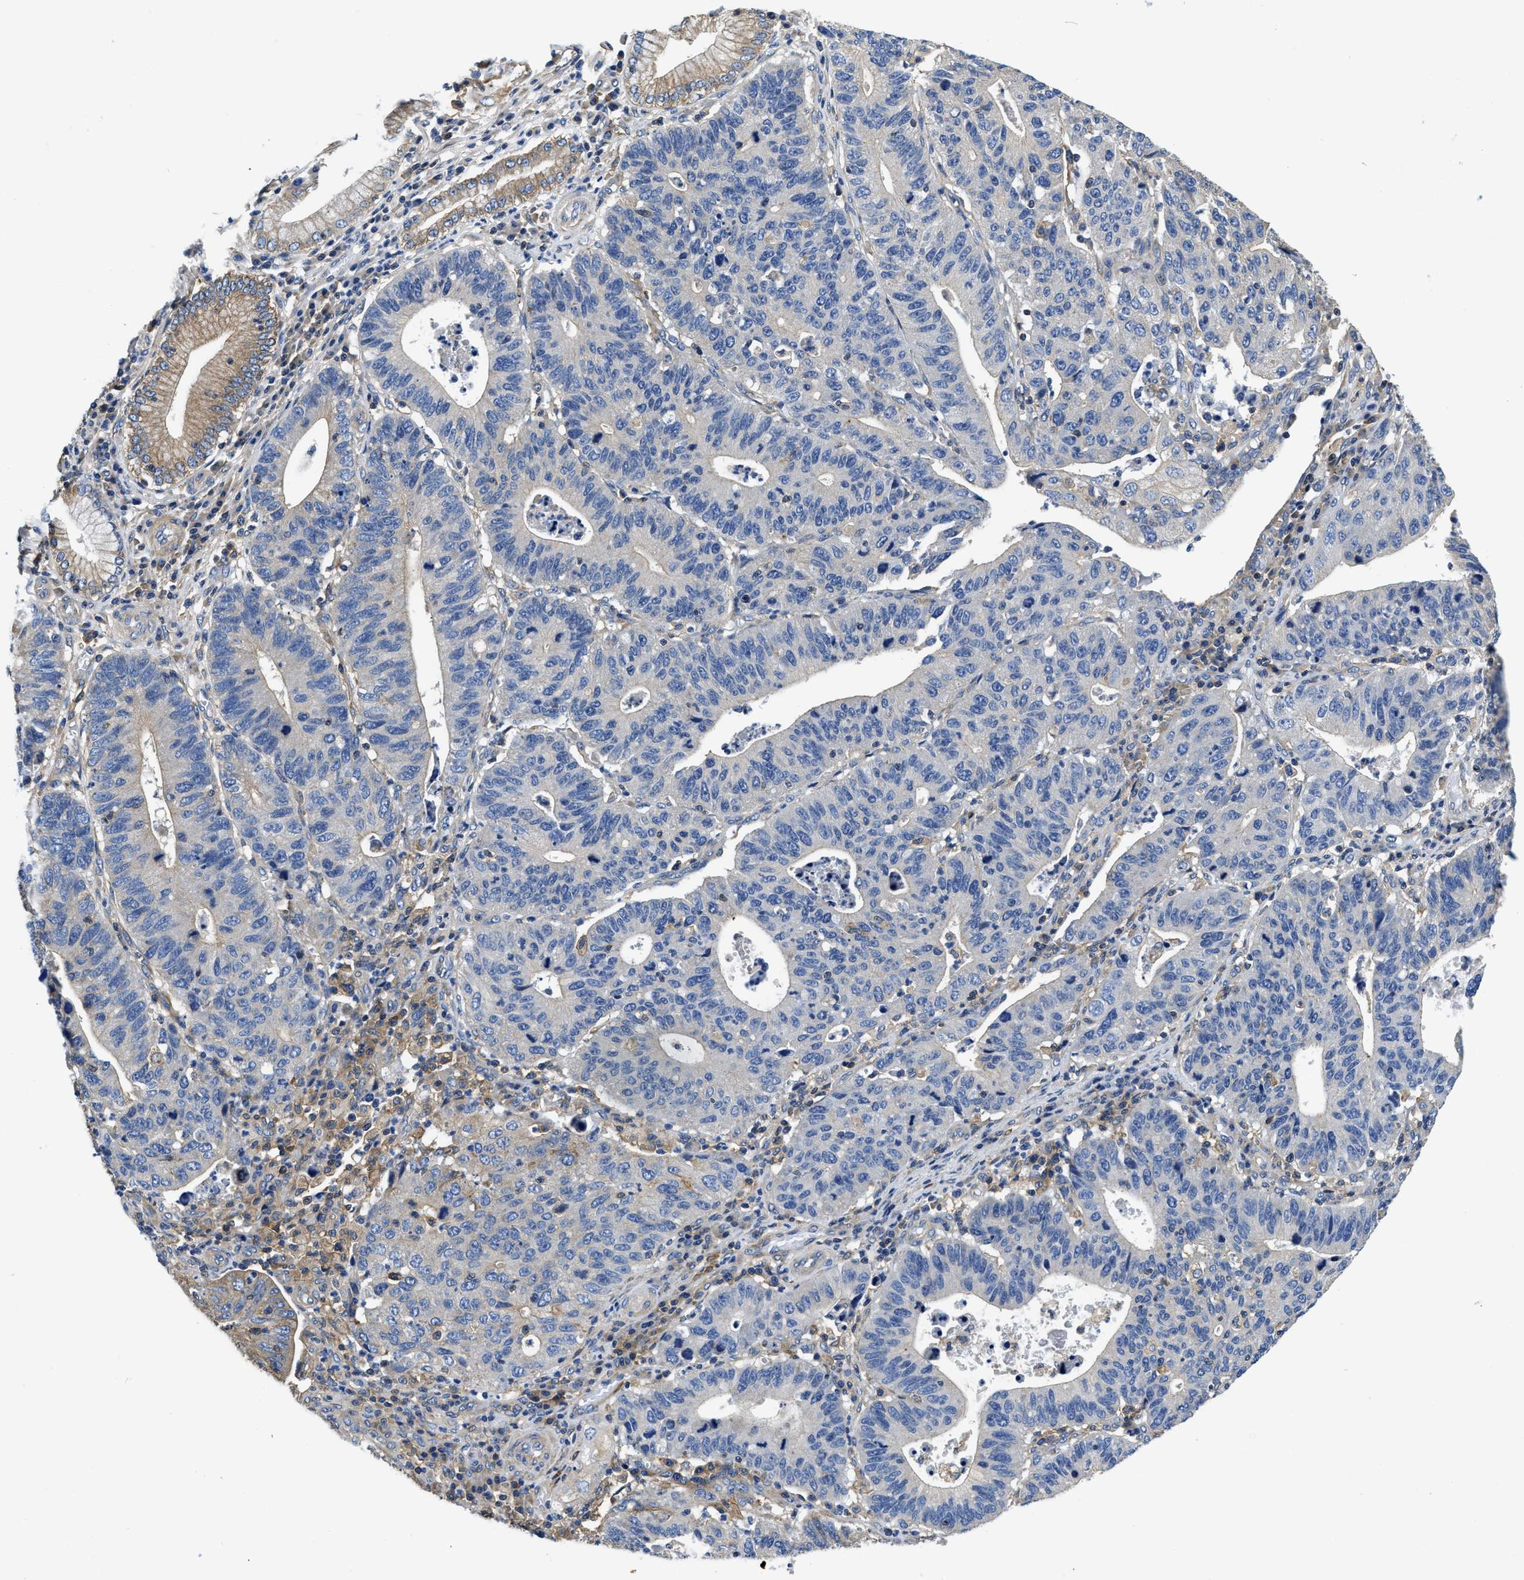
{"staining": {"intensity": "weak", "quantity": "<25%", "location": "cytoplasmic/membranous"}, "tissue": "stomach cancer", "cell_type": "Tumor cells", "image_type": "cancer", "snomed": [{"axis": "morphology", "description": "Adenocarcinoma, NOS"}, {"axis": "topography", "description": "Stomach"}], "caption": "Stomach cancer (adenocarcinoma) was stained to show a protein in brown. There is no significant staining in tumor cells.", "gene": "STAT2", "patient": {"sex": "male", "age": 59}}